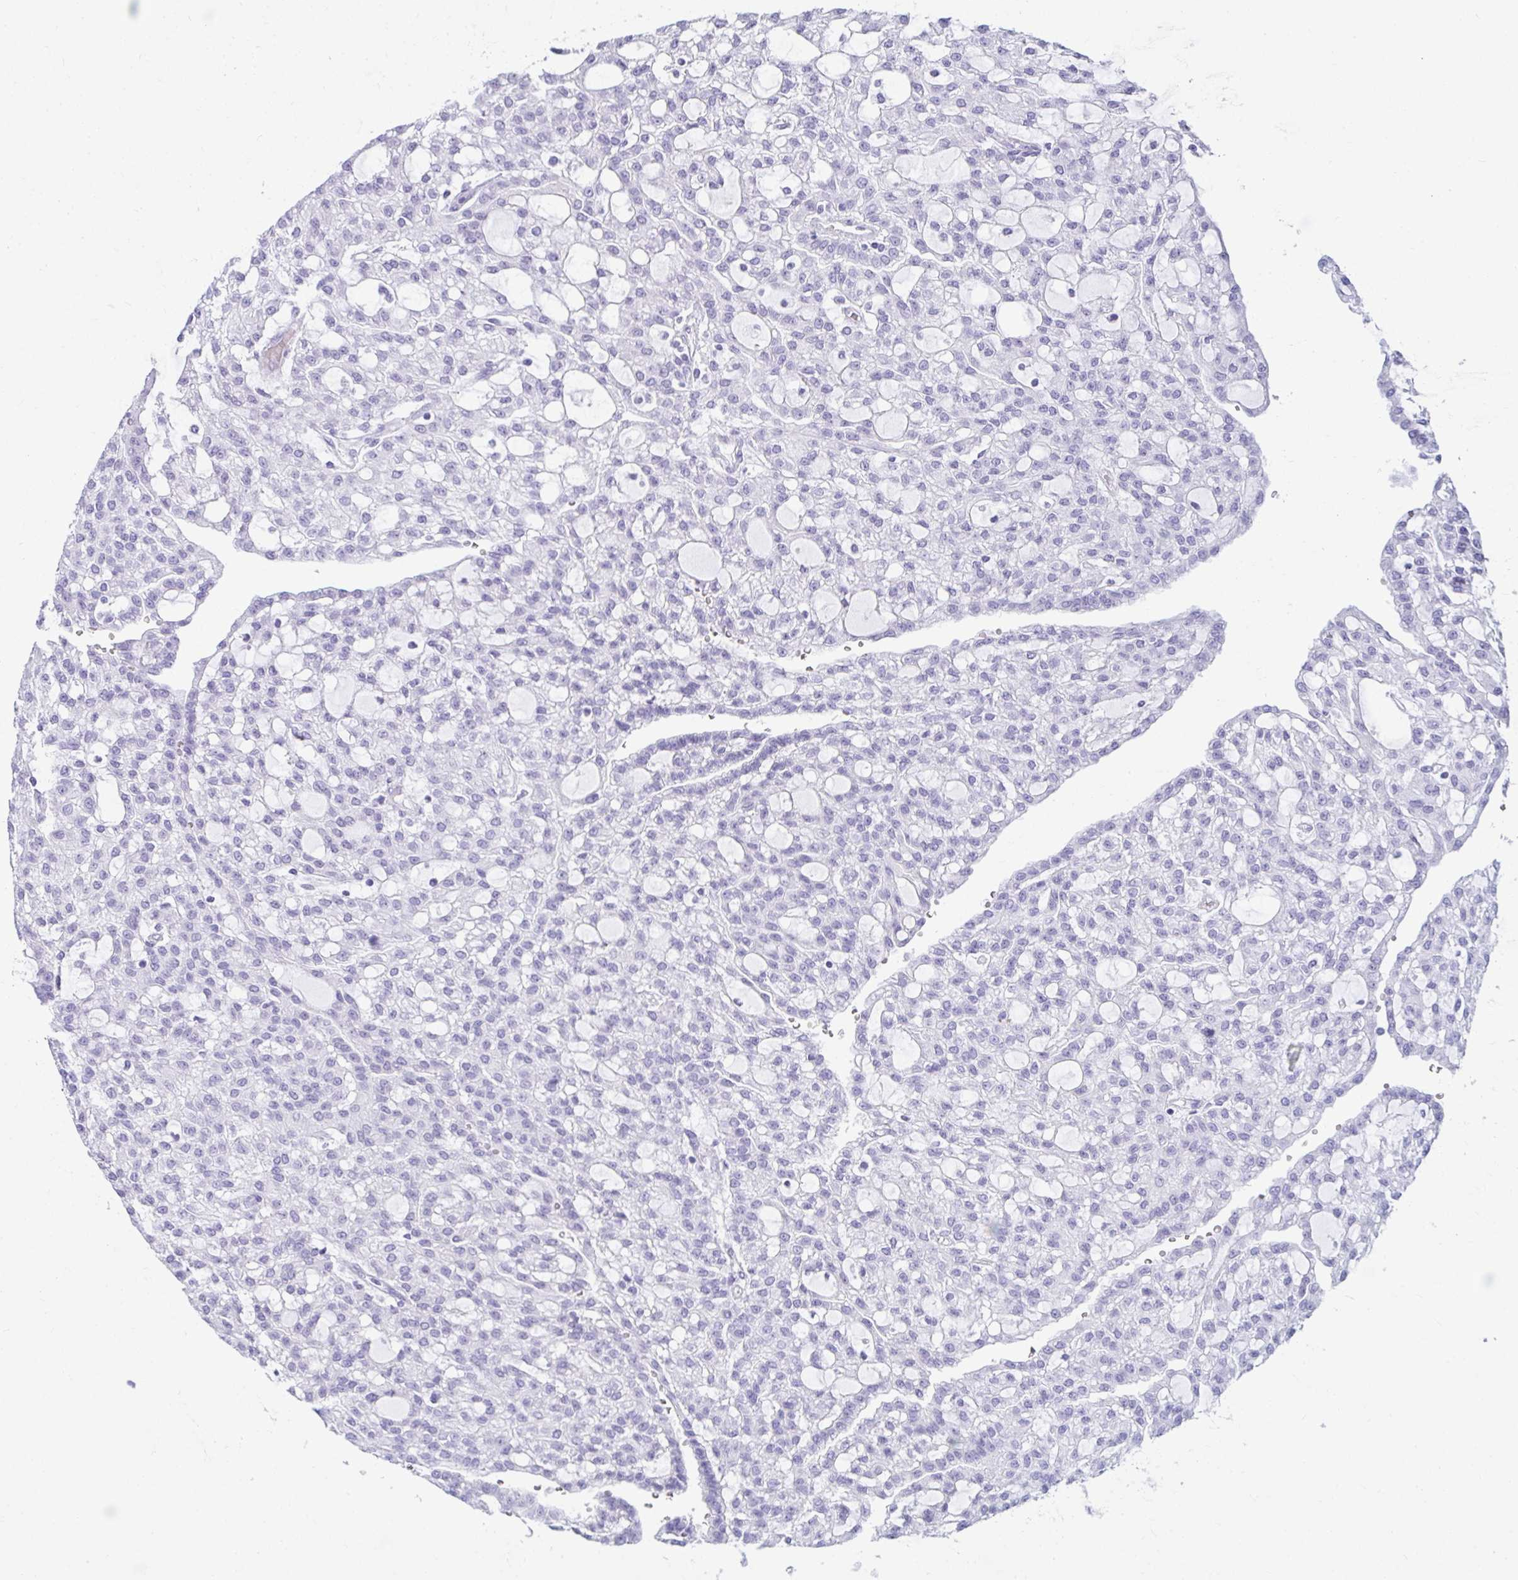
{"staining": {"intensity": "negative", "quantity": "none", "location": "none"}, "tissue": "renal cancer", "cell_type": "Tumor cells", "image_type": "cancer", "snomed": [{"axis": "morphology", "description": "Adenocarcinoma, NOS"}, {"axis": "topography", "description": "Kidney"}], "caption": "DAB immunohistochemical staining of human renal adenocarcinoma shows no significant expression in tumor cells.", "gene": "CLGN", "patient": {"sex": "male", "age": 63}}